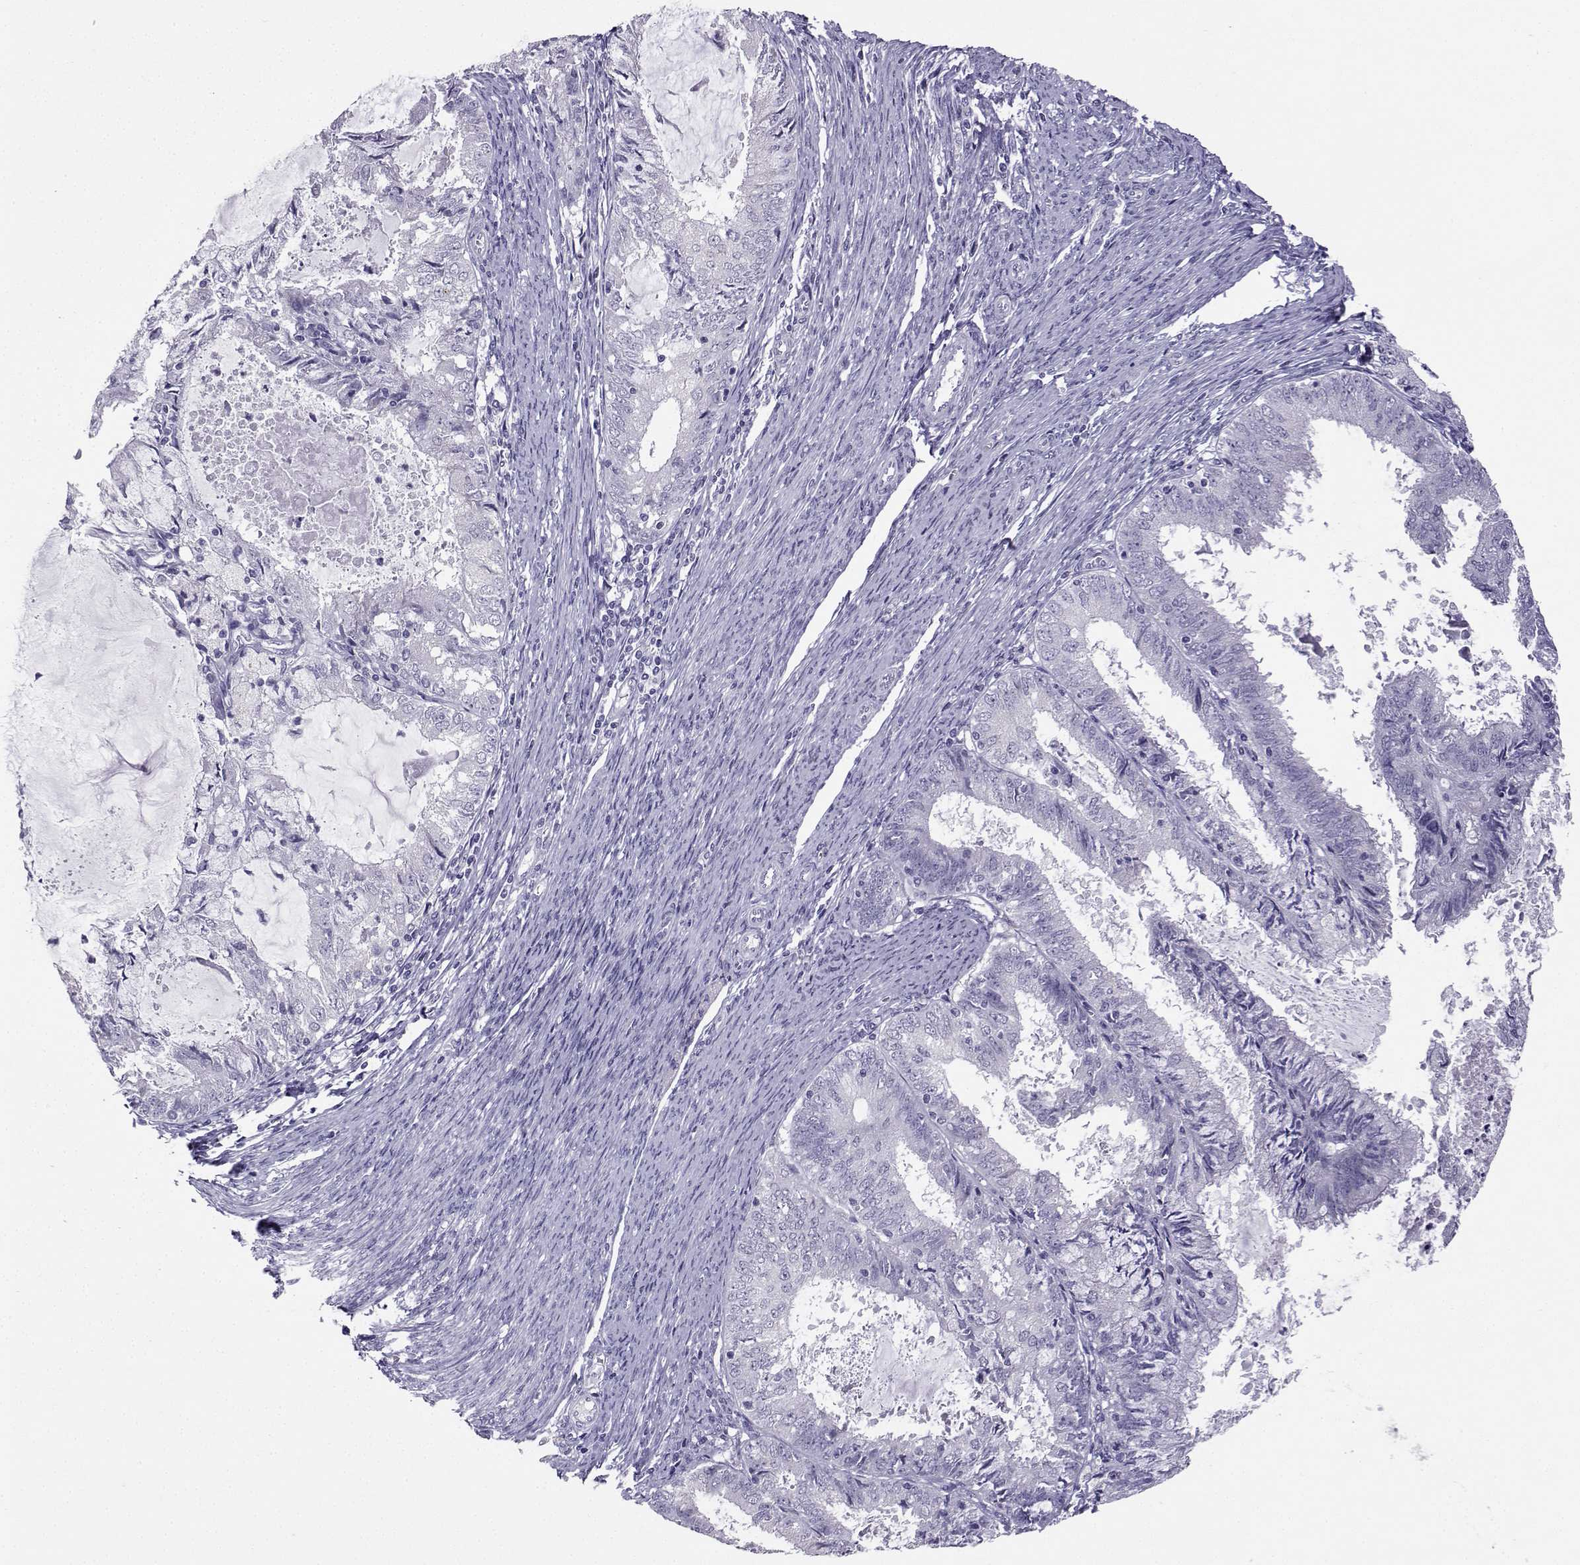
{"staining": {"intensity": "negative", "quantity": "none", "location": "none"}, "tissue": "endometrial cancer", "cell_type": "Tumor cells", "image_type": "cancer", "snomed": [{"axis": "morphology", "description": "Adenocarcinoma, NOS"}, {"axis": "topography", "description": "Endometrium"}], "caption": "IHC micrograph of human endometrial adenocarcinoma stained for a protein (brown), which shows no positivity in tumor cells.", "gene": "TBR1", "patient": {"sex": "female", "age": 57}}